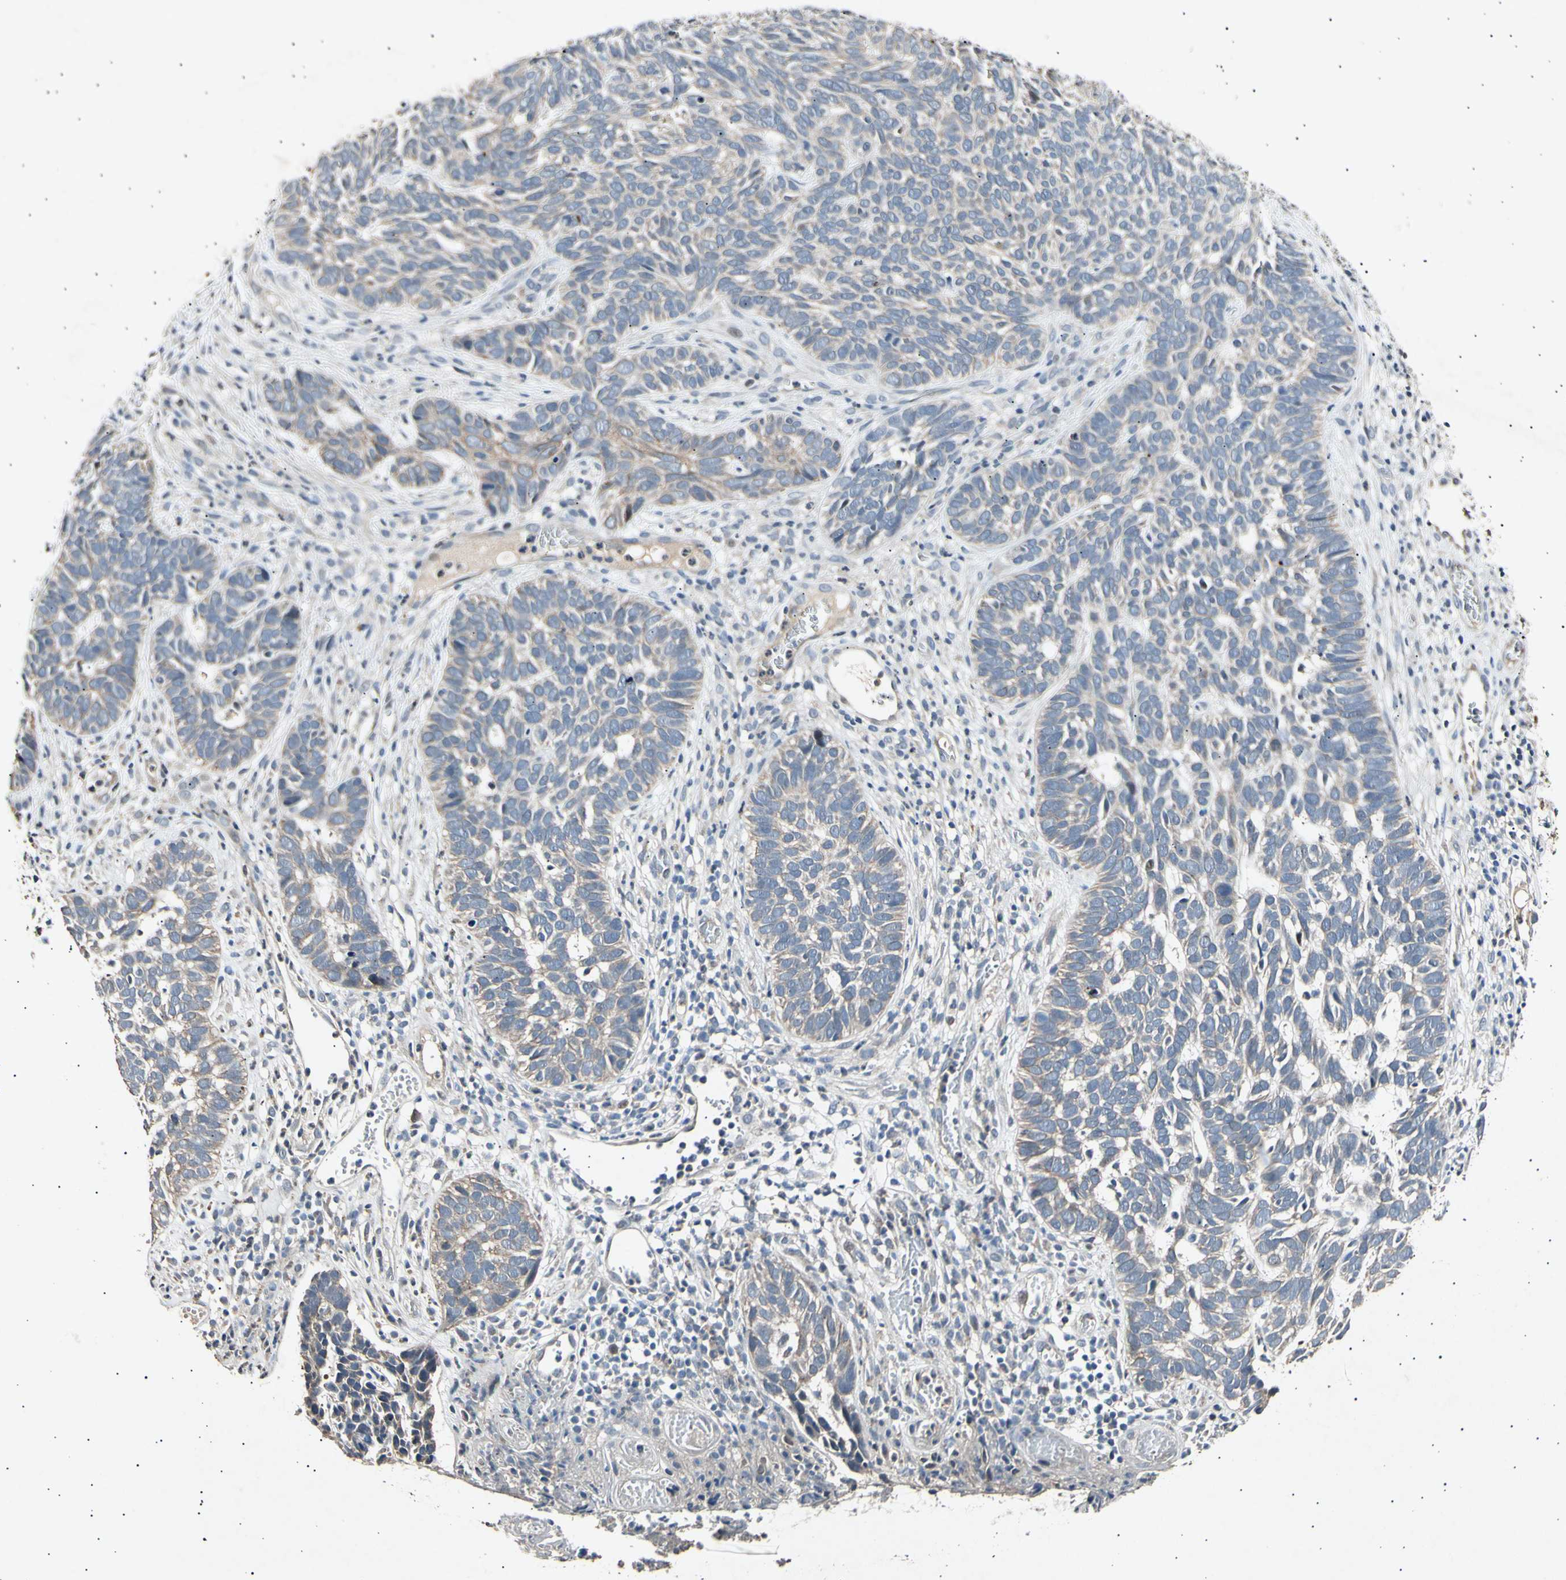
{"staining": {"intensity": "weak", "quantity": "<25%", "location": "cytoplasmic/membranous"}, "tissue": "skin cancer", "cell_type": "Tumor cells", "image_type": "cancer", "snomed": [{"axis": "morphology", "description": "Basal cell carcinoma"}, {"axis": "topography", "description": "Skin"}], "caption": "DAB (3,3'-diaminobenzidine) immunohistochemical staining of skin cancer reveals no significant expression in tumor cells. The staining was performed using DAB (3,3'-diaminobenzidine) to visualize the protein expression in brown, while the nuclei were stained in blue with hematoxylin (Magnification: 20x).", "gene": "ADCY3", "patient": {"sex": "male", "age": 87}}